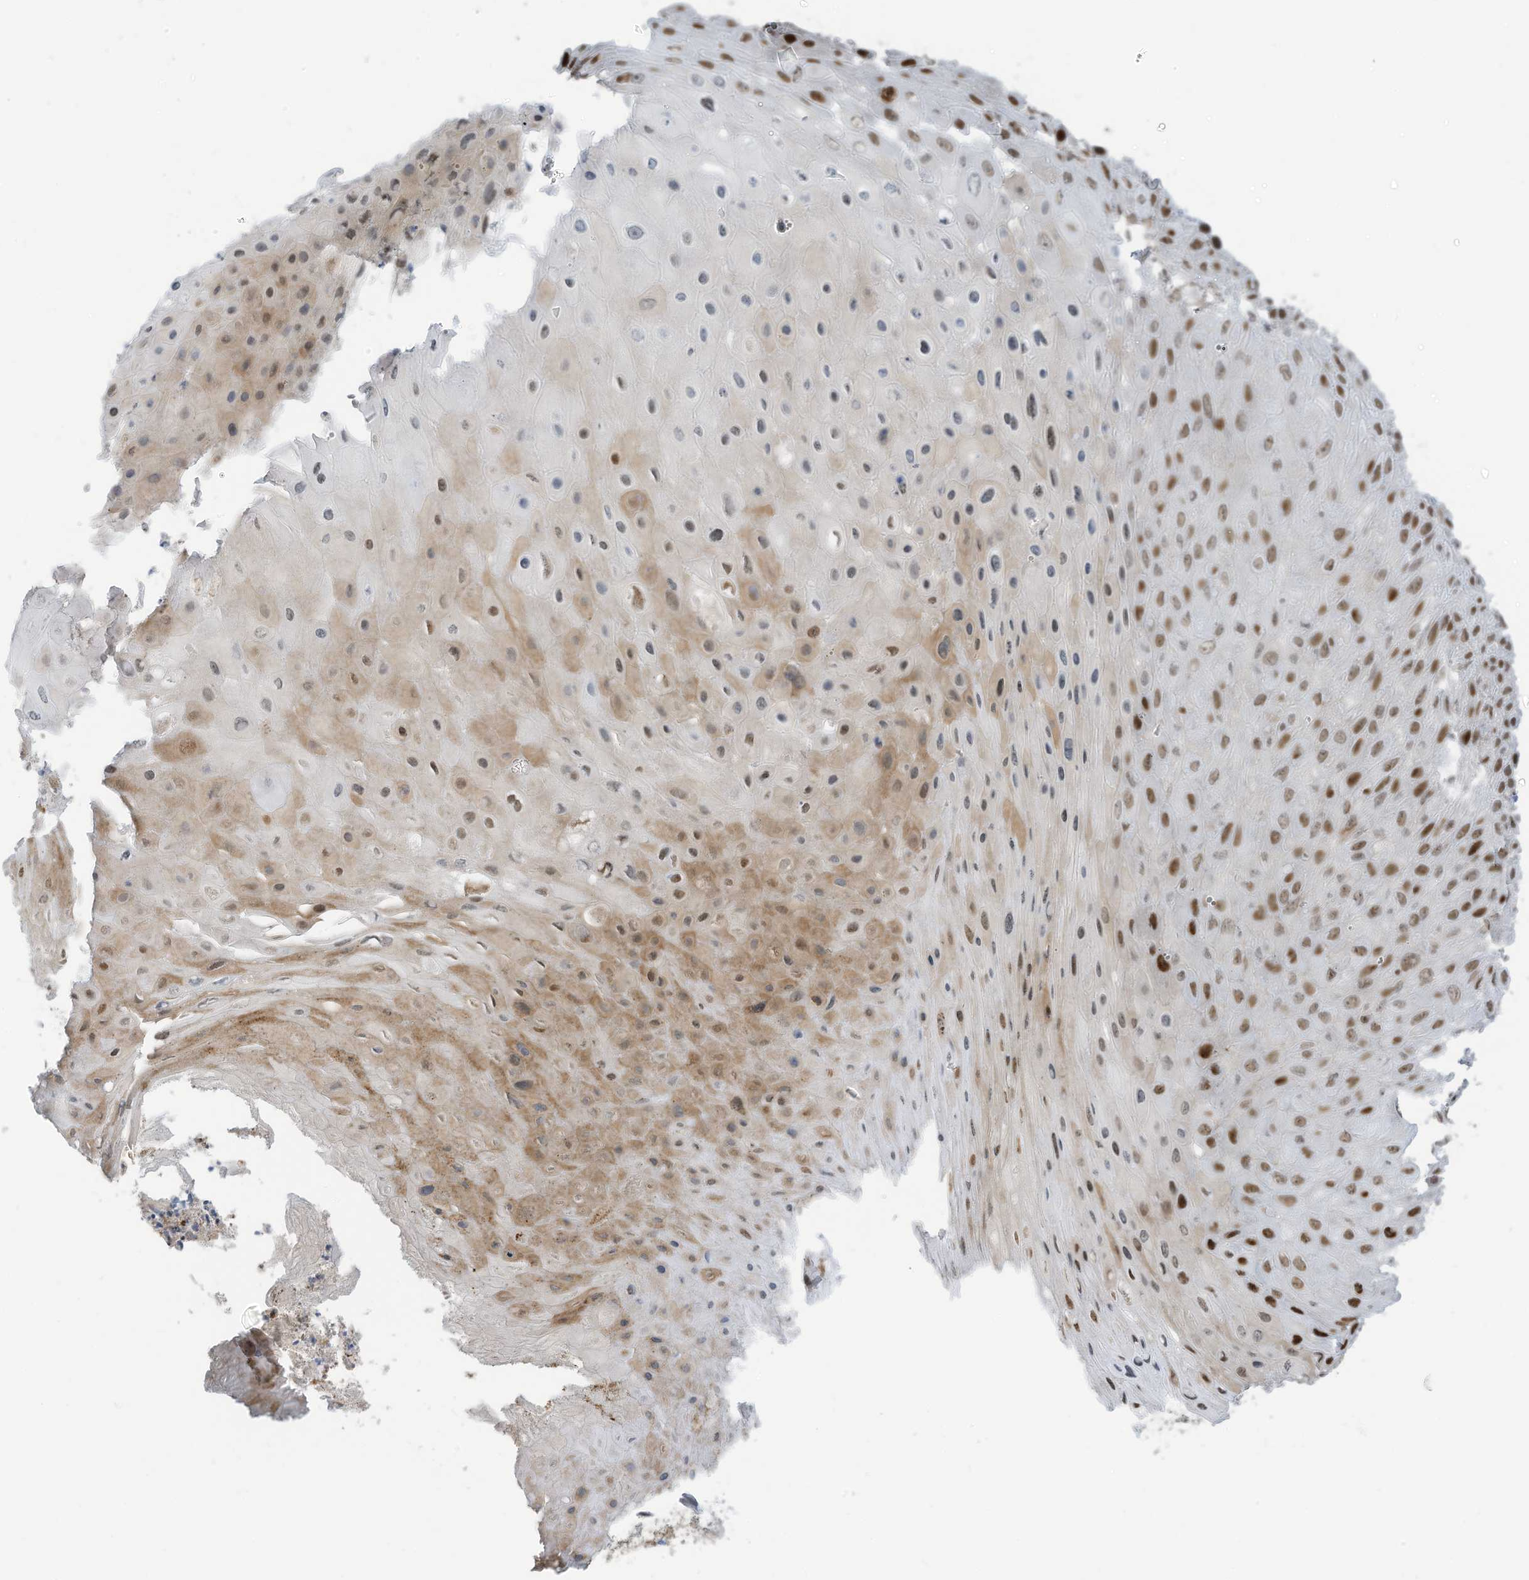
{"staining": {"intensity": "strong", "quantity": "25%-75%", "location": "nuclear"}, "tissue": "skin cancer", "cell_type": "Tumor cells", "image_type": "cancer", "snomed": [{"axis": "morphology", "description": "Squamous cell carcinoma, NOS"}, {"axis": "topography", "description": "Skin"}], "caption": "Protein staining of skin squamous cell carcinoma tissue exhibits strong nuclear staining in about 25%-75% of tumor cells.", "gene": "ZCWPW2", "patient": {"sex": "female", "age": 88}}